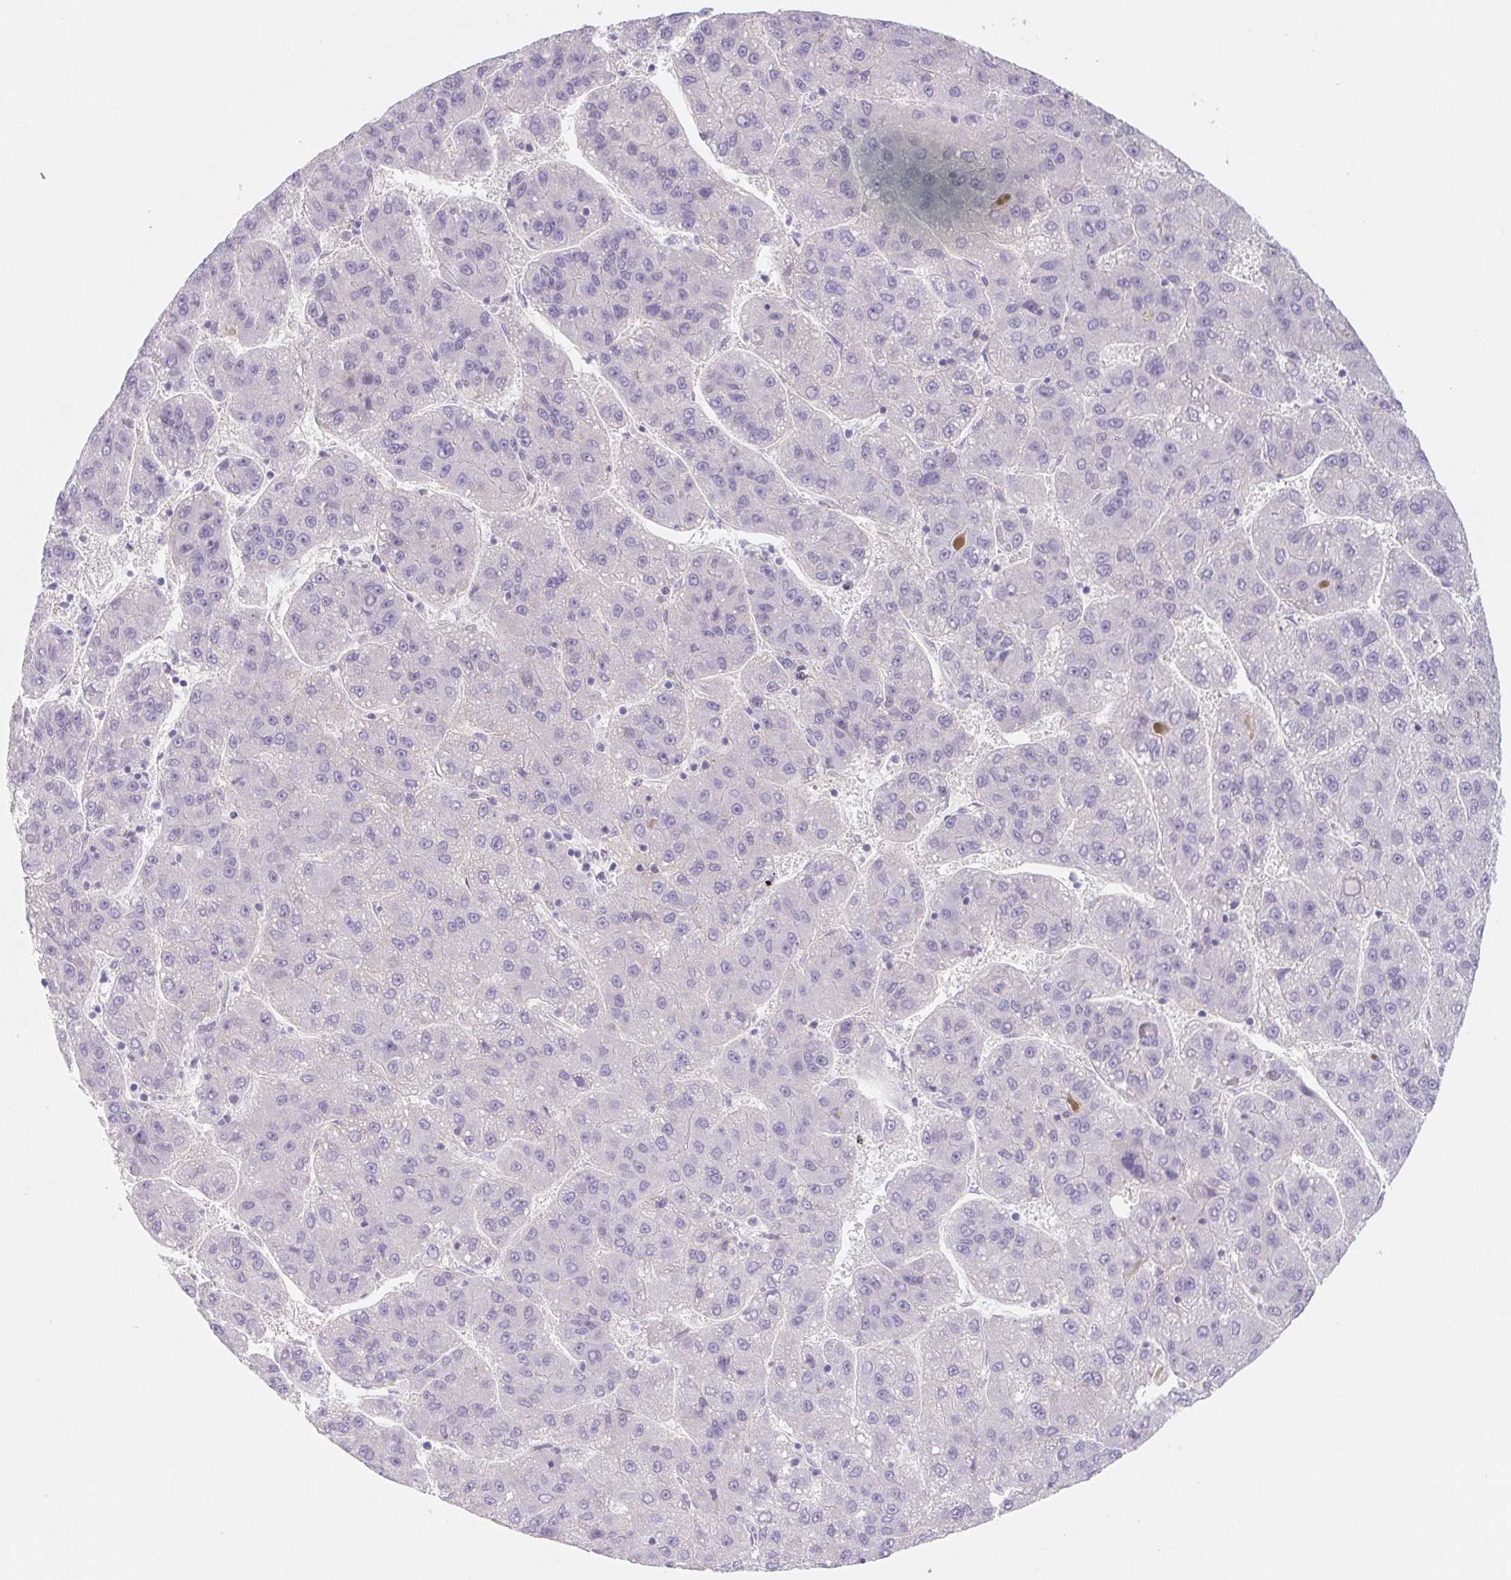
{"staining": {"intensity": "negative", "quantity": "none", "location": "none"}, "tissue": "liver cancer", "cell_type": "Tumor cells", "image_type": "cancer", "snomed": [{"axis": "morphology", "description": "Carcinoma, Hepatocellular, NOS"}, {"axis": "topography", "description": "Liver"}], "caption": "Liver cancer was stained to show a protein in brown. There is no significant positivity in tumor cells.", "gene": "CTNND2", "patient": {"sex": "female", "age": 82}}